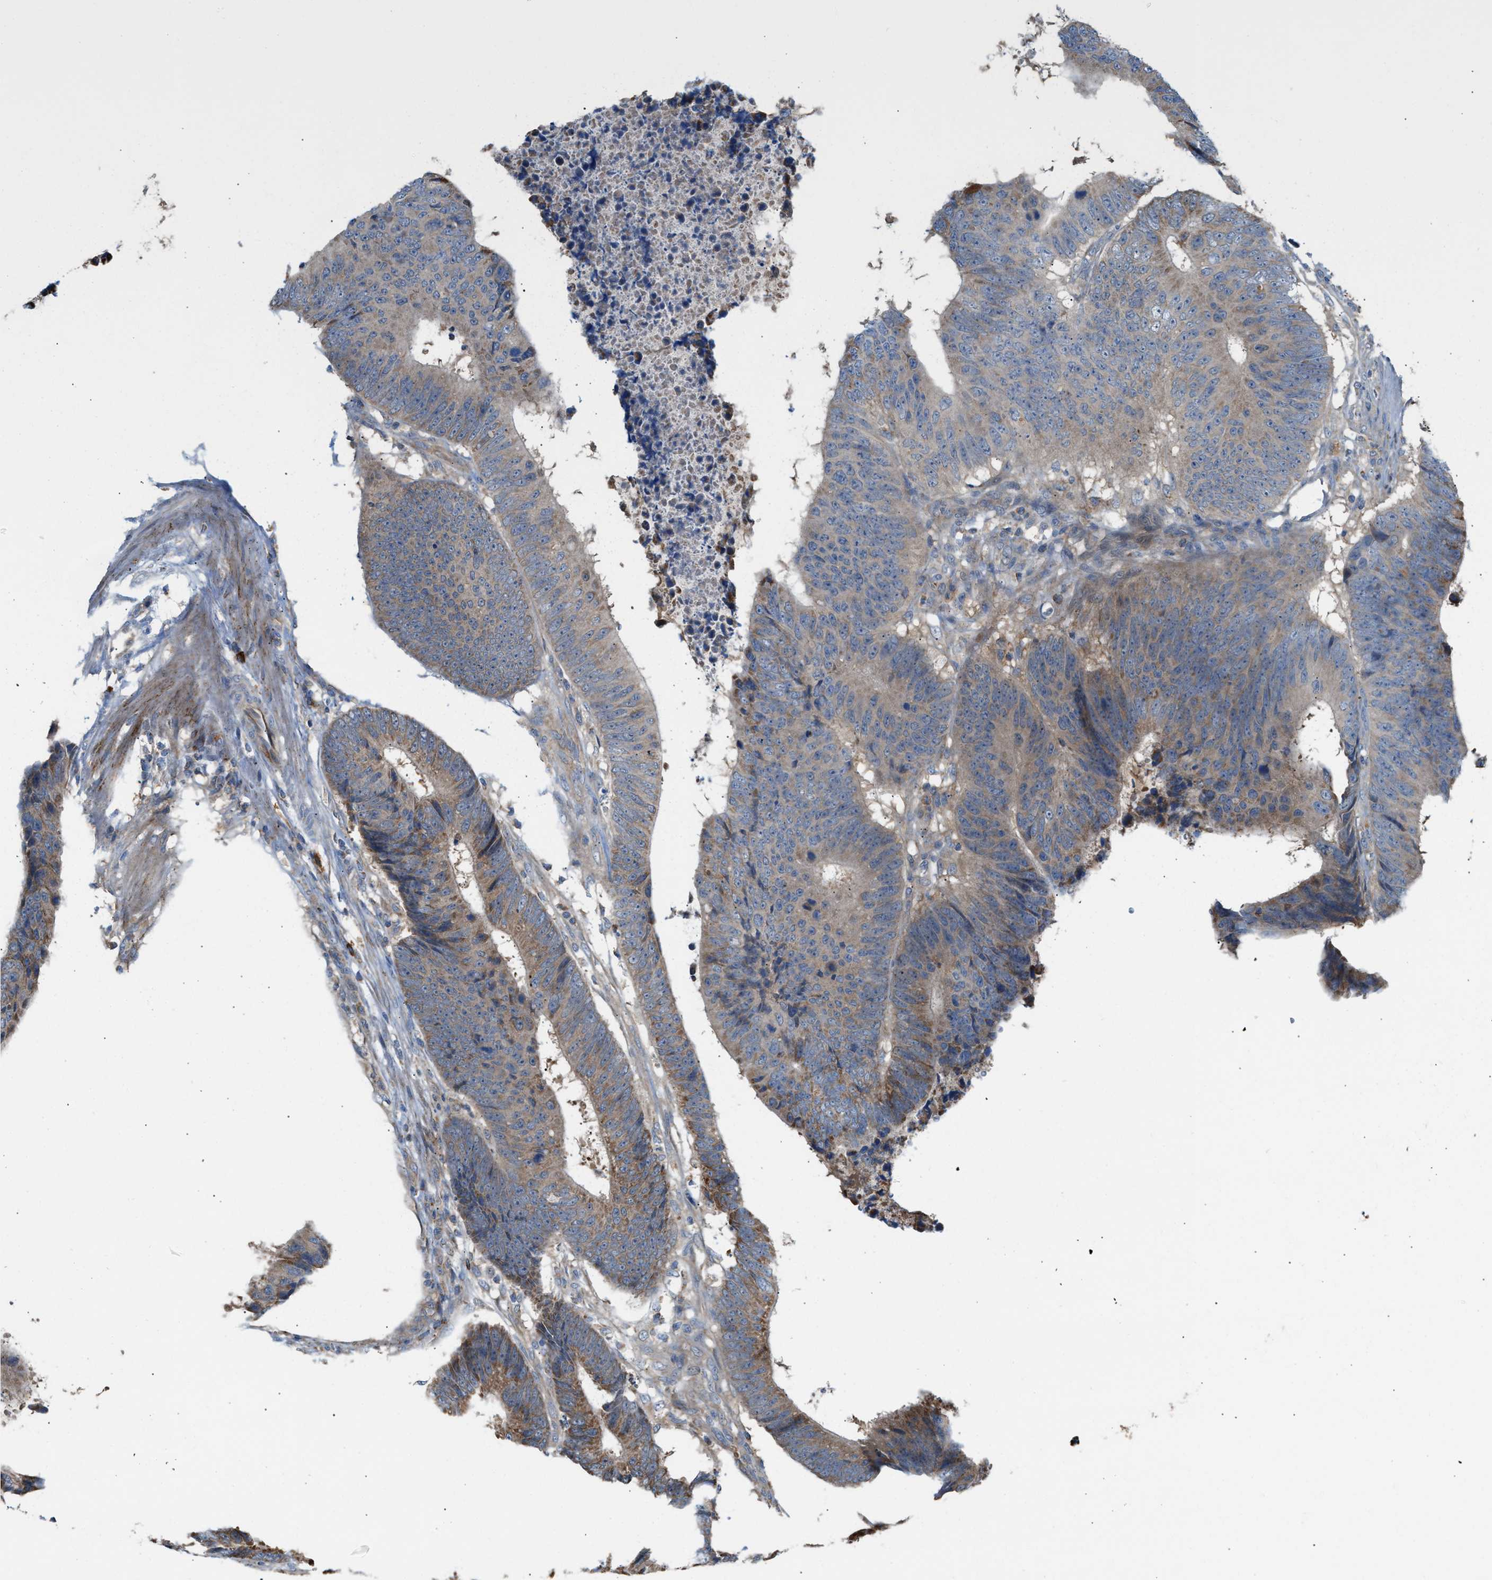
{"staining": {"intensity": "weak", "quantity": "25%-75%", "location": "cytoplasmic/membranous"}, "tissue": "colorectal cancer", "cell_type": "Tumor cells", "image_type": "cancer", "snomed": [{"axis": "morphology", "description": "Adenocarcinoma, NOS"}, {"axis": "topography", "description": "Colon"}], "caption": "Adenocarcinoma (colorectal) was stained to show a protein in brown. There is low levels of weak cytoplasmic/membranous staining in about 25%-75% of tumor cells. (DAB IHC, brown staining for protein, blue staining for nuclei).", "gene": "PDCL", "patient": {"sex": "male", "age": 56}}